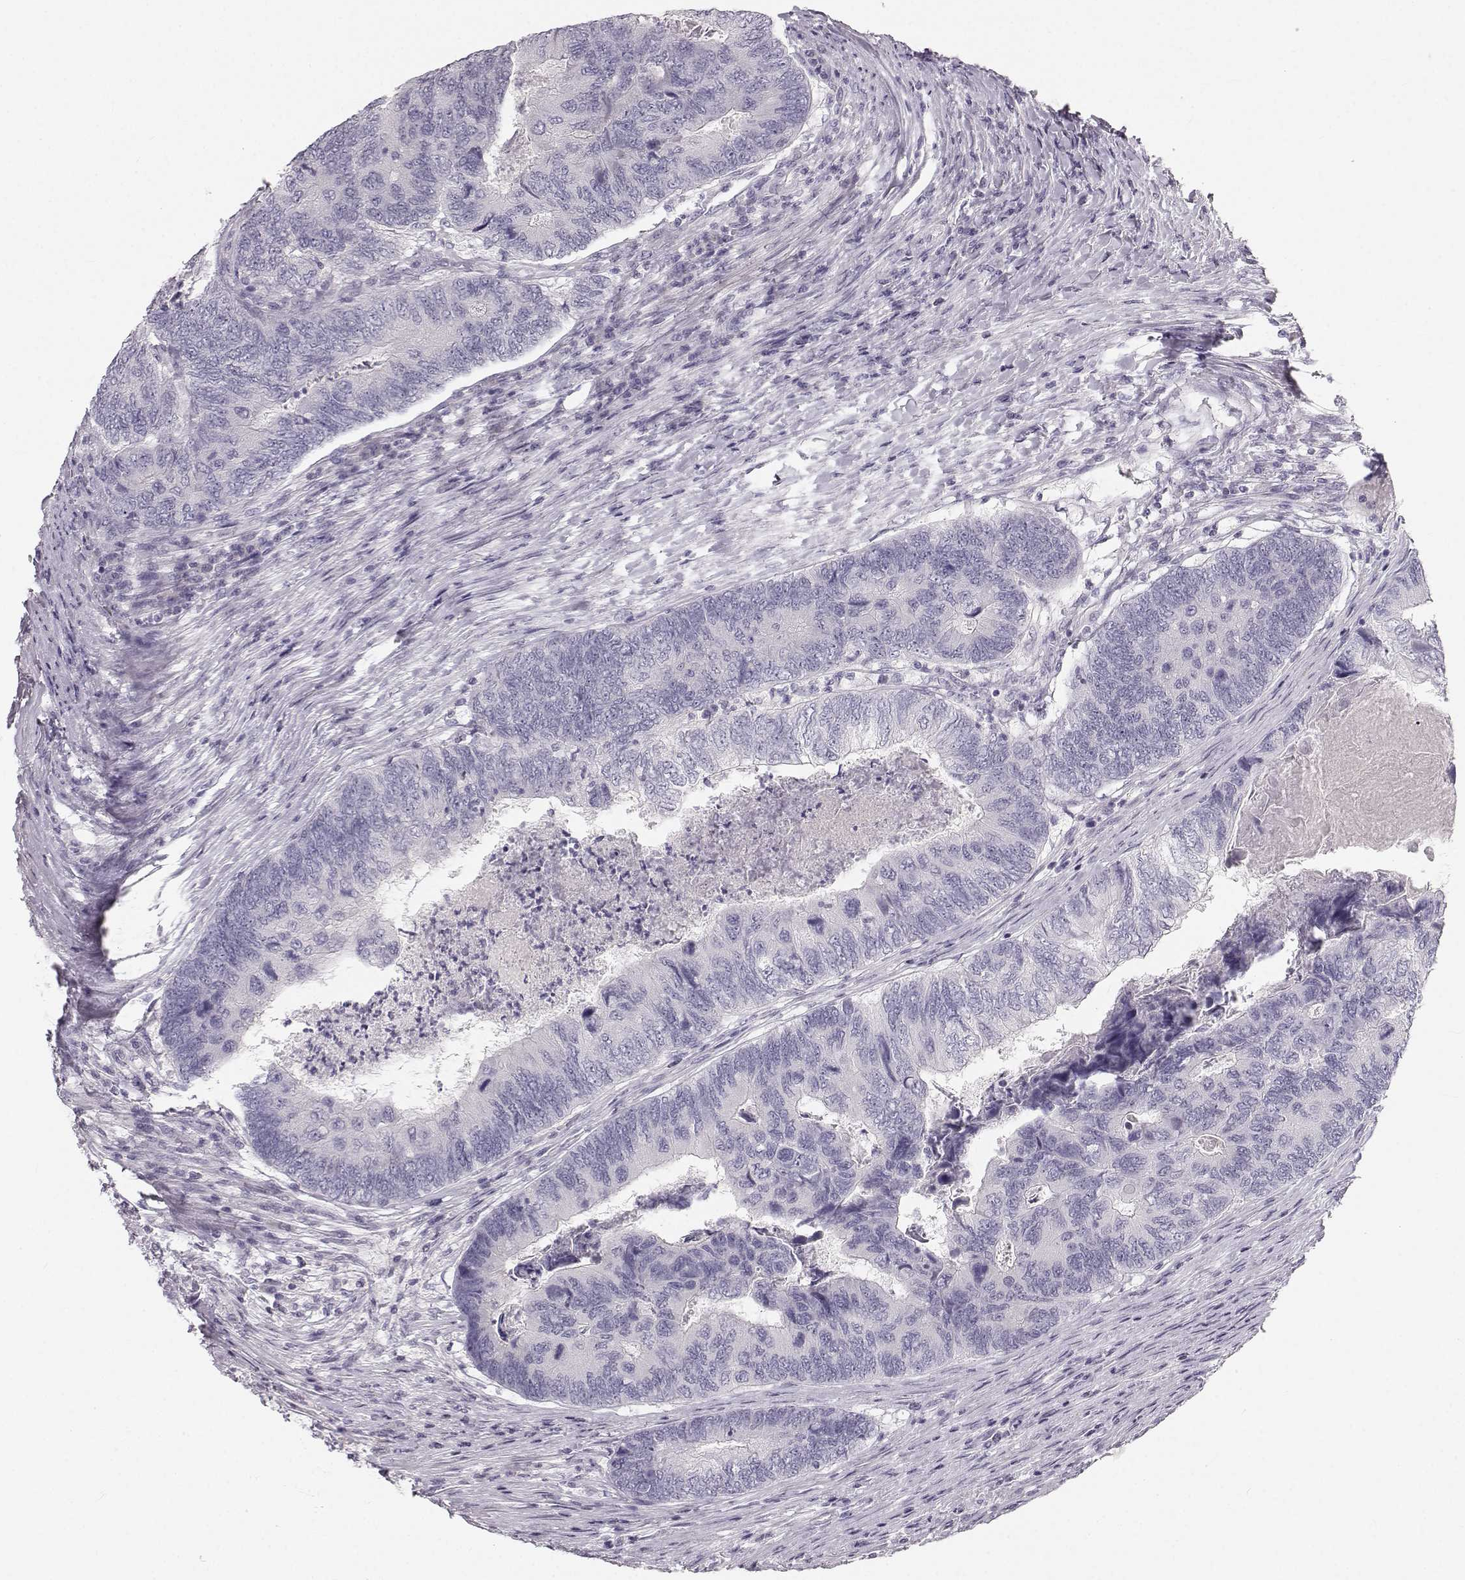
{"staining": {"intensity": "negative", "quantity": "none", "location": "none"}, "tissue": "colorectal cancer", "cell_type": "Tumor cells", "image_type": "cancer", "snomed": [{"axis": "morphology", "description": "Adenocarcinoma, NOS"}, {"axis": "topography", "description": "Colon"}], "caption": "The image reveals no significant expression in tumor cells of colorectal cancer.", "gene": "OIP5", "patient": {"sex": "female", "age": 67}}